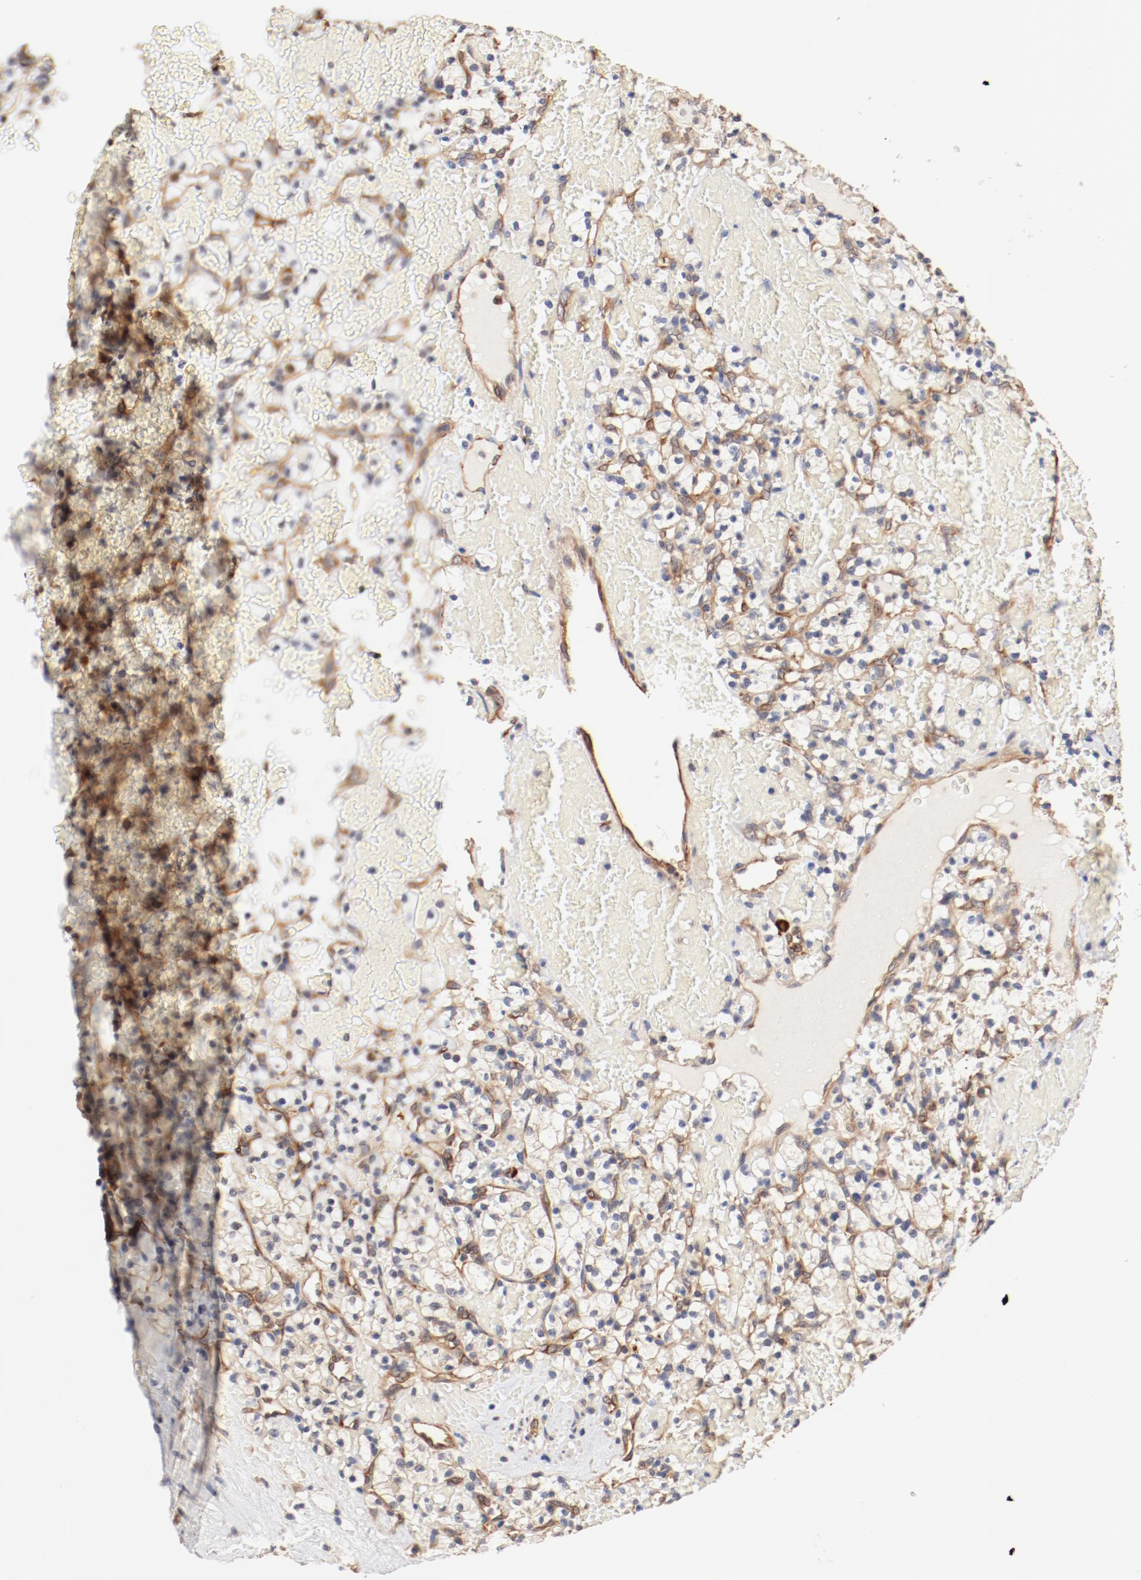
{"staining": {"intensity": "weak", "quantity": "25%-75%", "location": "cytoplasmic/membranous"}, "tissue": "renal cancer", "cell_type": "Tumor cells", "image_type": "cancer", "snomed": [{"axis": "morphology", "description": "Adenocarcinoma, NOS"}, {"axis": "topography", "description": "Kidney"}], "caption": "Immunohistochemical staining of renal cancer shows low levels of weak cytoplasmic/membranous protein positivity in about 25%-75% of tumor cells. (brown staining indicates protein expression, while blue staining denotes nuclei).", "gene": "UBE2J1", "patient": {"sex": "female", "age": 60}}